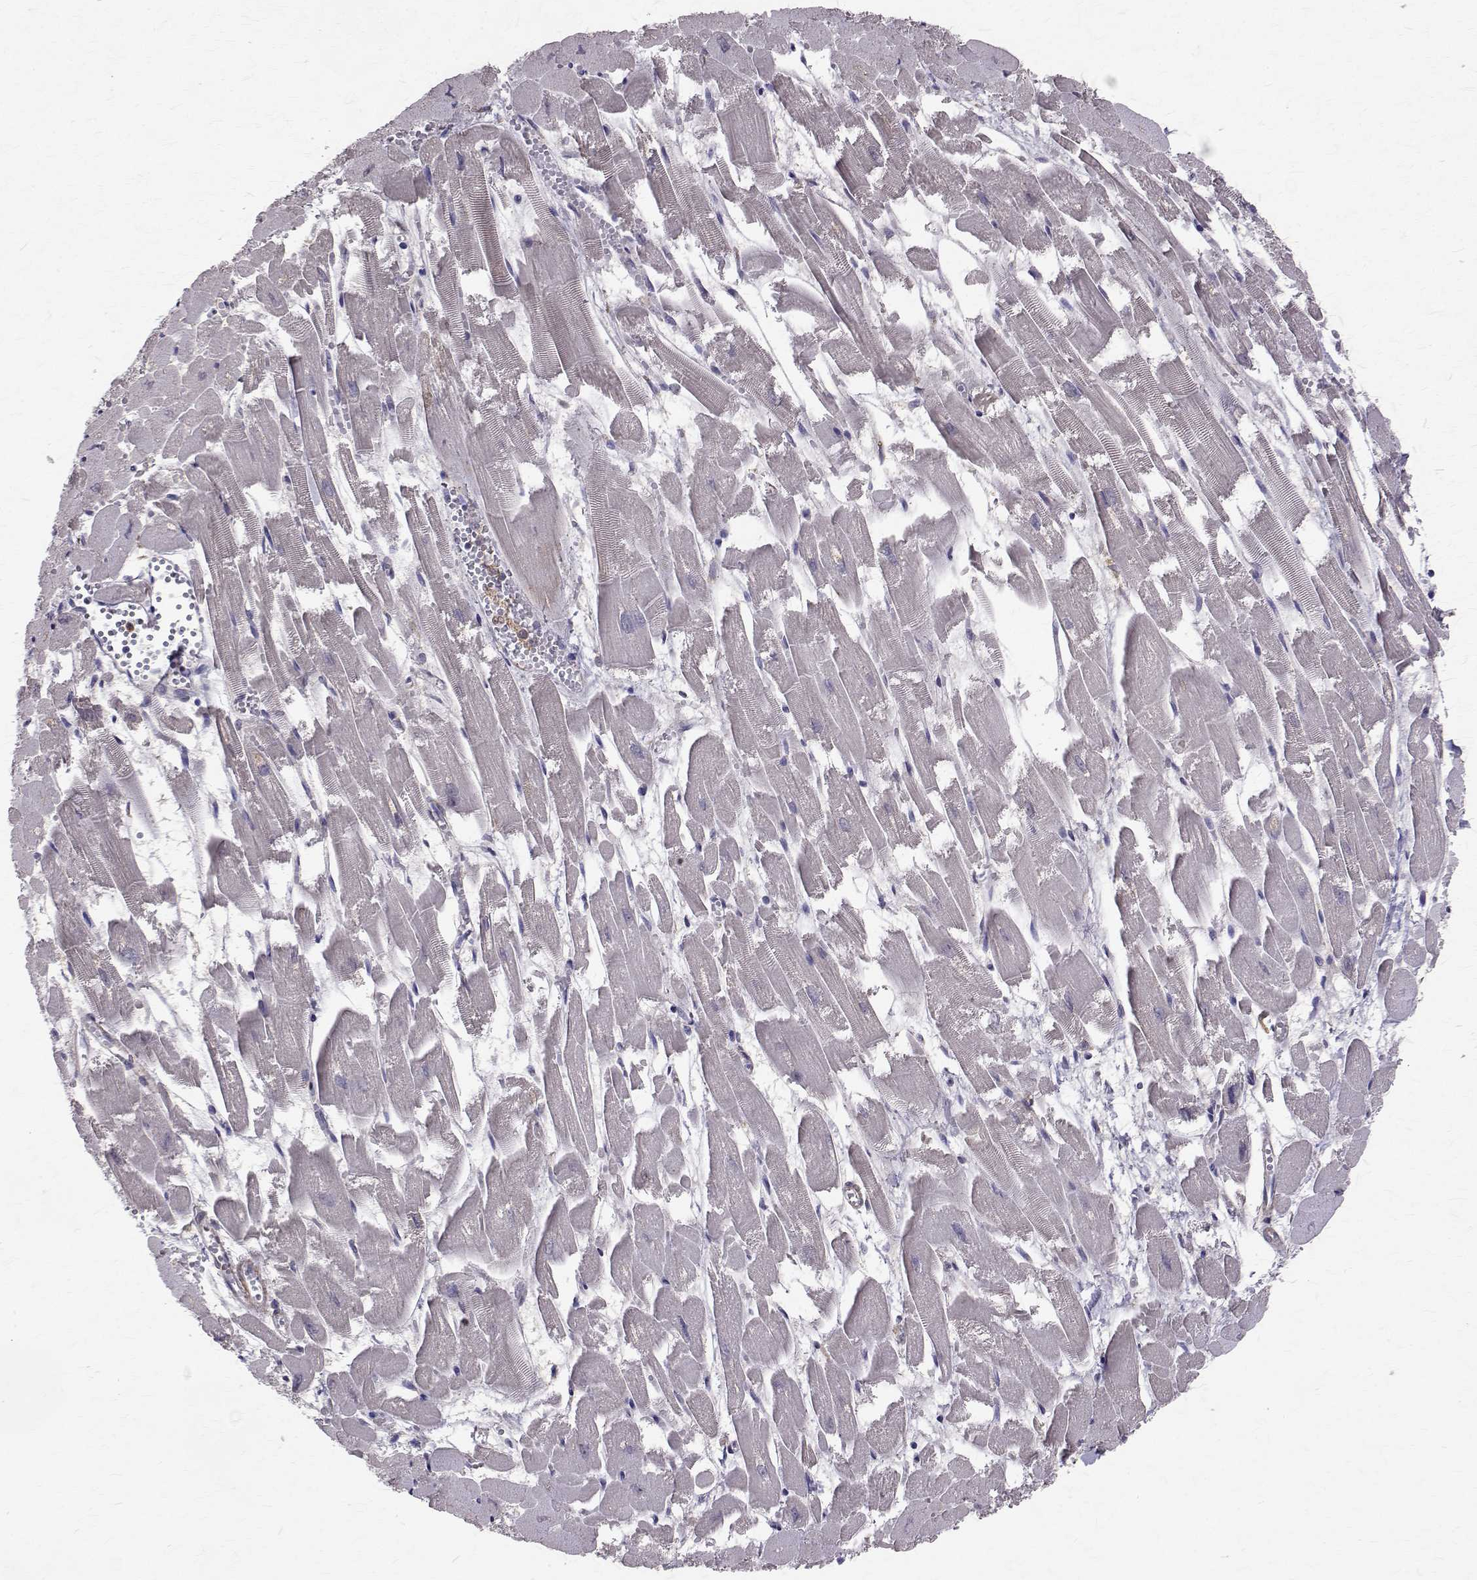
{"staining": {"intensity": "negative", "quantity": "none", "location": "none"}, "tissue": "heart muscle", "cell_type": "Cardiomyocytes", "image_type": "normal", "snomed": [{"axis": "morphology", "description": "Normal tissue, NOS"}, {"axis": "topography", "description": "Heart"}], "caption": "IHC micrograph of unremarkable heart muscle: heart muscle stained with DAB (3,3'-diaminobenzidine) reveals no significant protein expression in cardiomyocytes.", "gene": "CCDC89", "patient": {"sex": "female", "age": 52}}